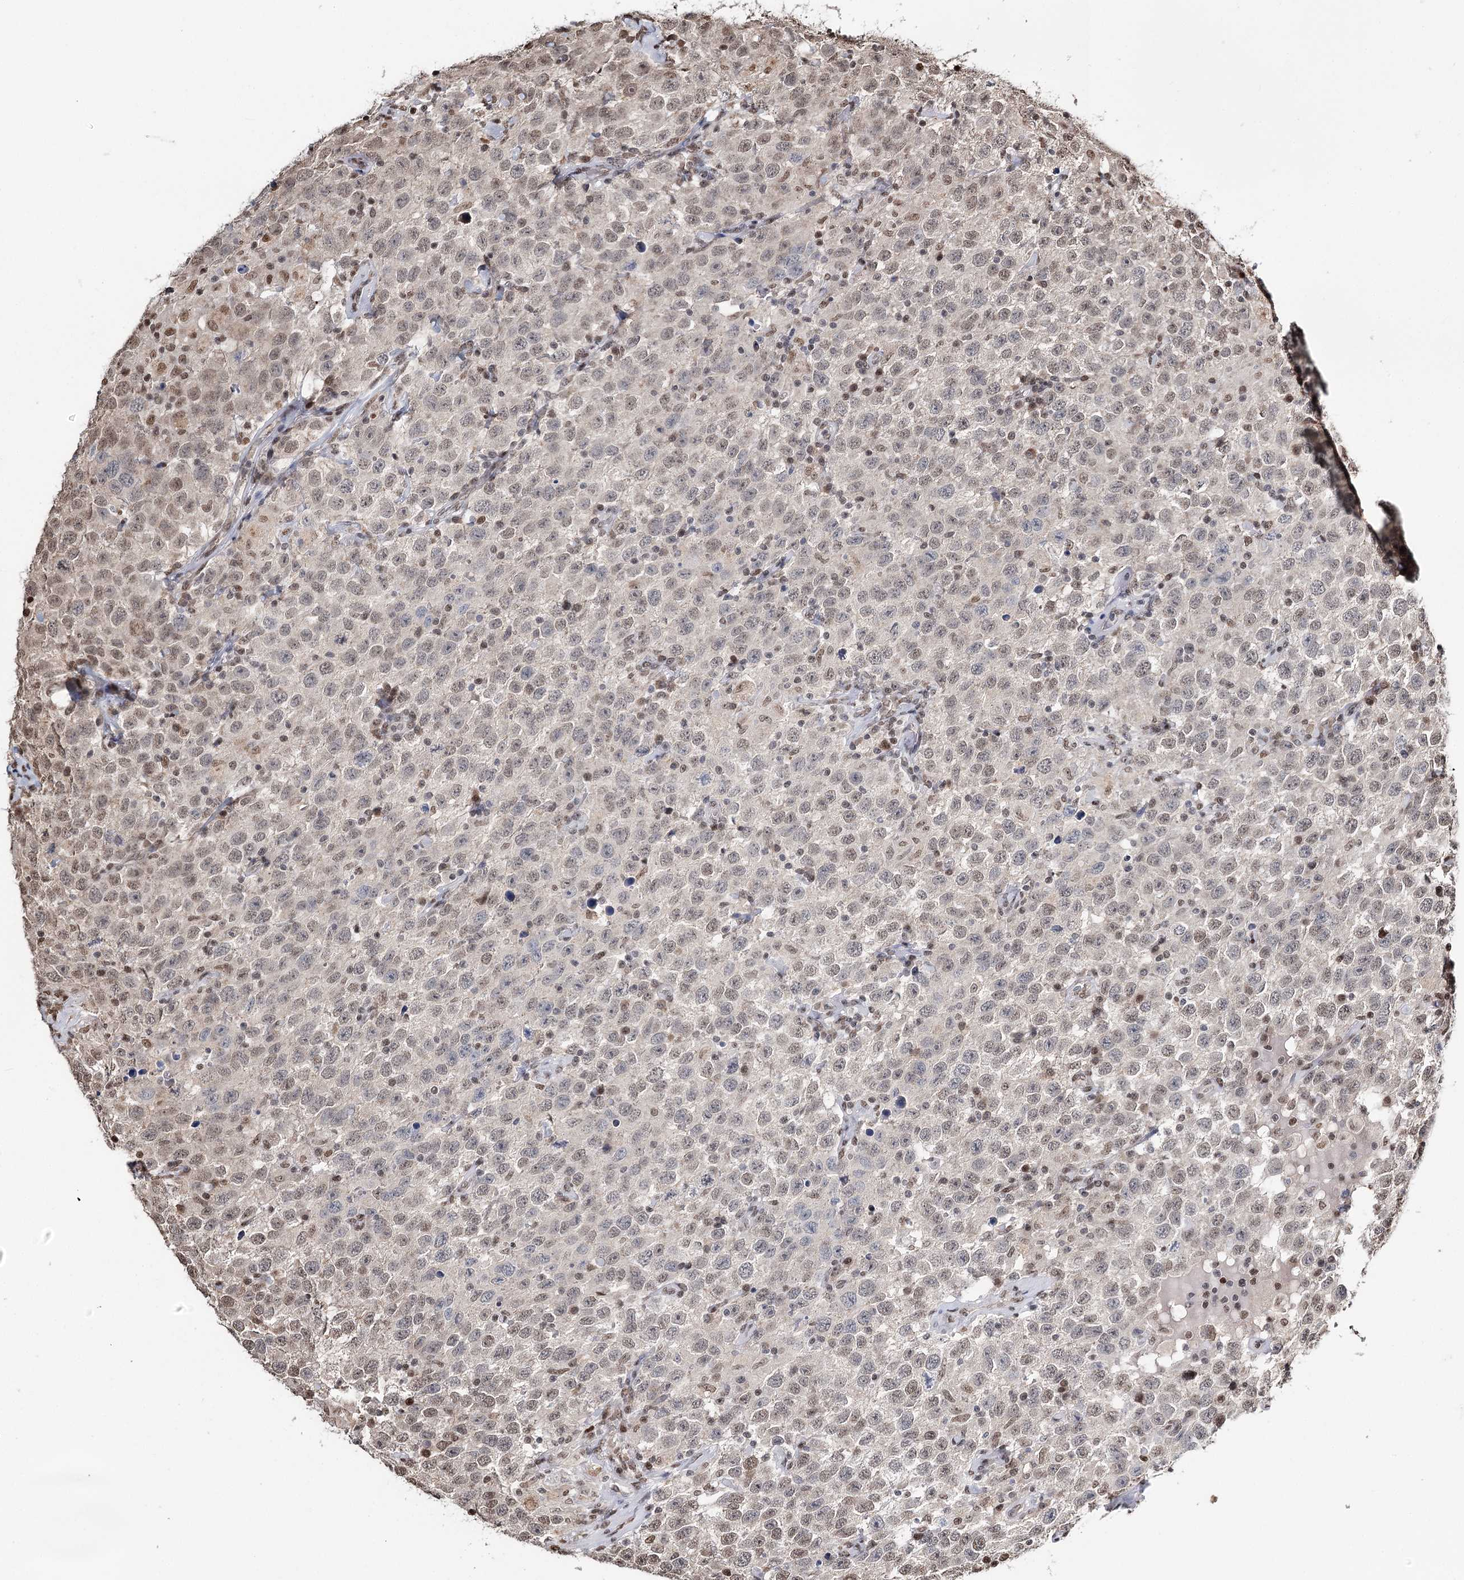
{"staining": {"intensity": "weak", "quantity": "25%-75%", "location": "nuclear"}, "tissue": "testis cancer", "cell_type": "Tumor cells", "image_type": "cancer", "snomed": [{"axis": "morphology", "description": "Seminoma, NOS"}, {"axis": "topography", "description": "Testis"}], "caption": "Immunohistochemical staining of testis cancer (seminoma) exhibits low levels of weak nuclear expression in about 25%-75% of tumor cells.", "gene": "RPS27A", "patient": {"sex": "male", "age": 41}}